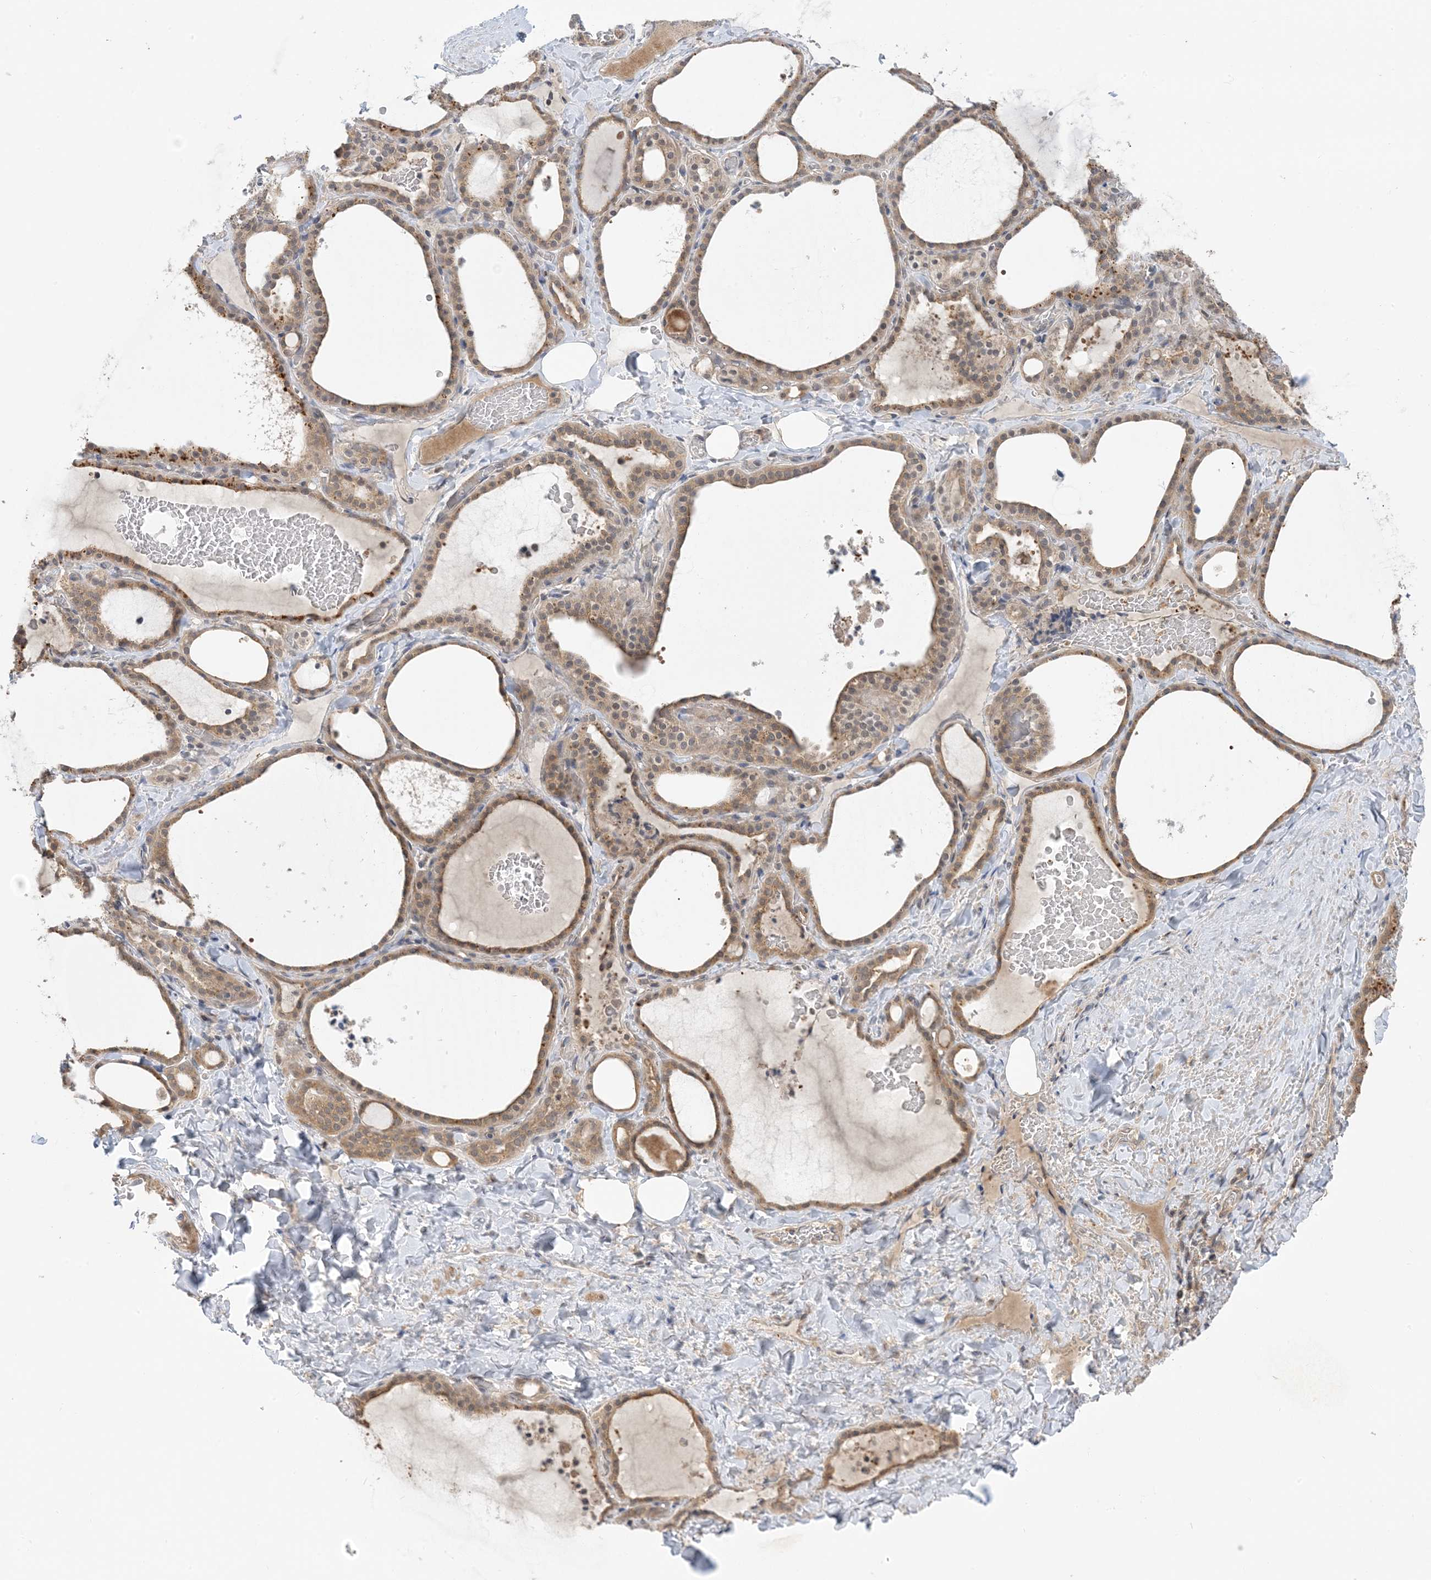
{"staining": {"intensity": "moderate", "quantity": ">75%", "location": "cytoplasmic/membranous"}, "tissue": "thyroid gland", "cell_type": "Glandular cells", "image_type": "normal", "snomed": [{"axis": "morphology", "description": "Normal tissue, NOS"}, {"axis": "topography", "description": "Thyroid gland"}], "caption": "DAB immunohistochemical staining of unremarkable thyroid gland reveals moderate cytoplasmic/membranous protein expression in about >75% of glandular cells.", "gene": "WDR26", "patient": {"sex": "female", "age": 22}}